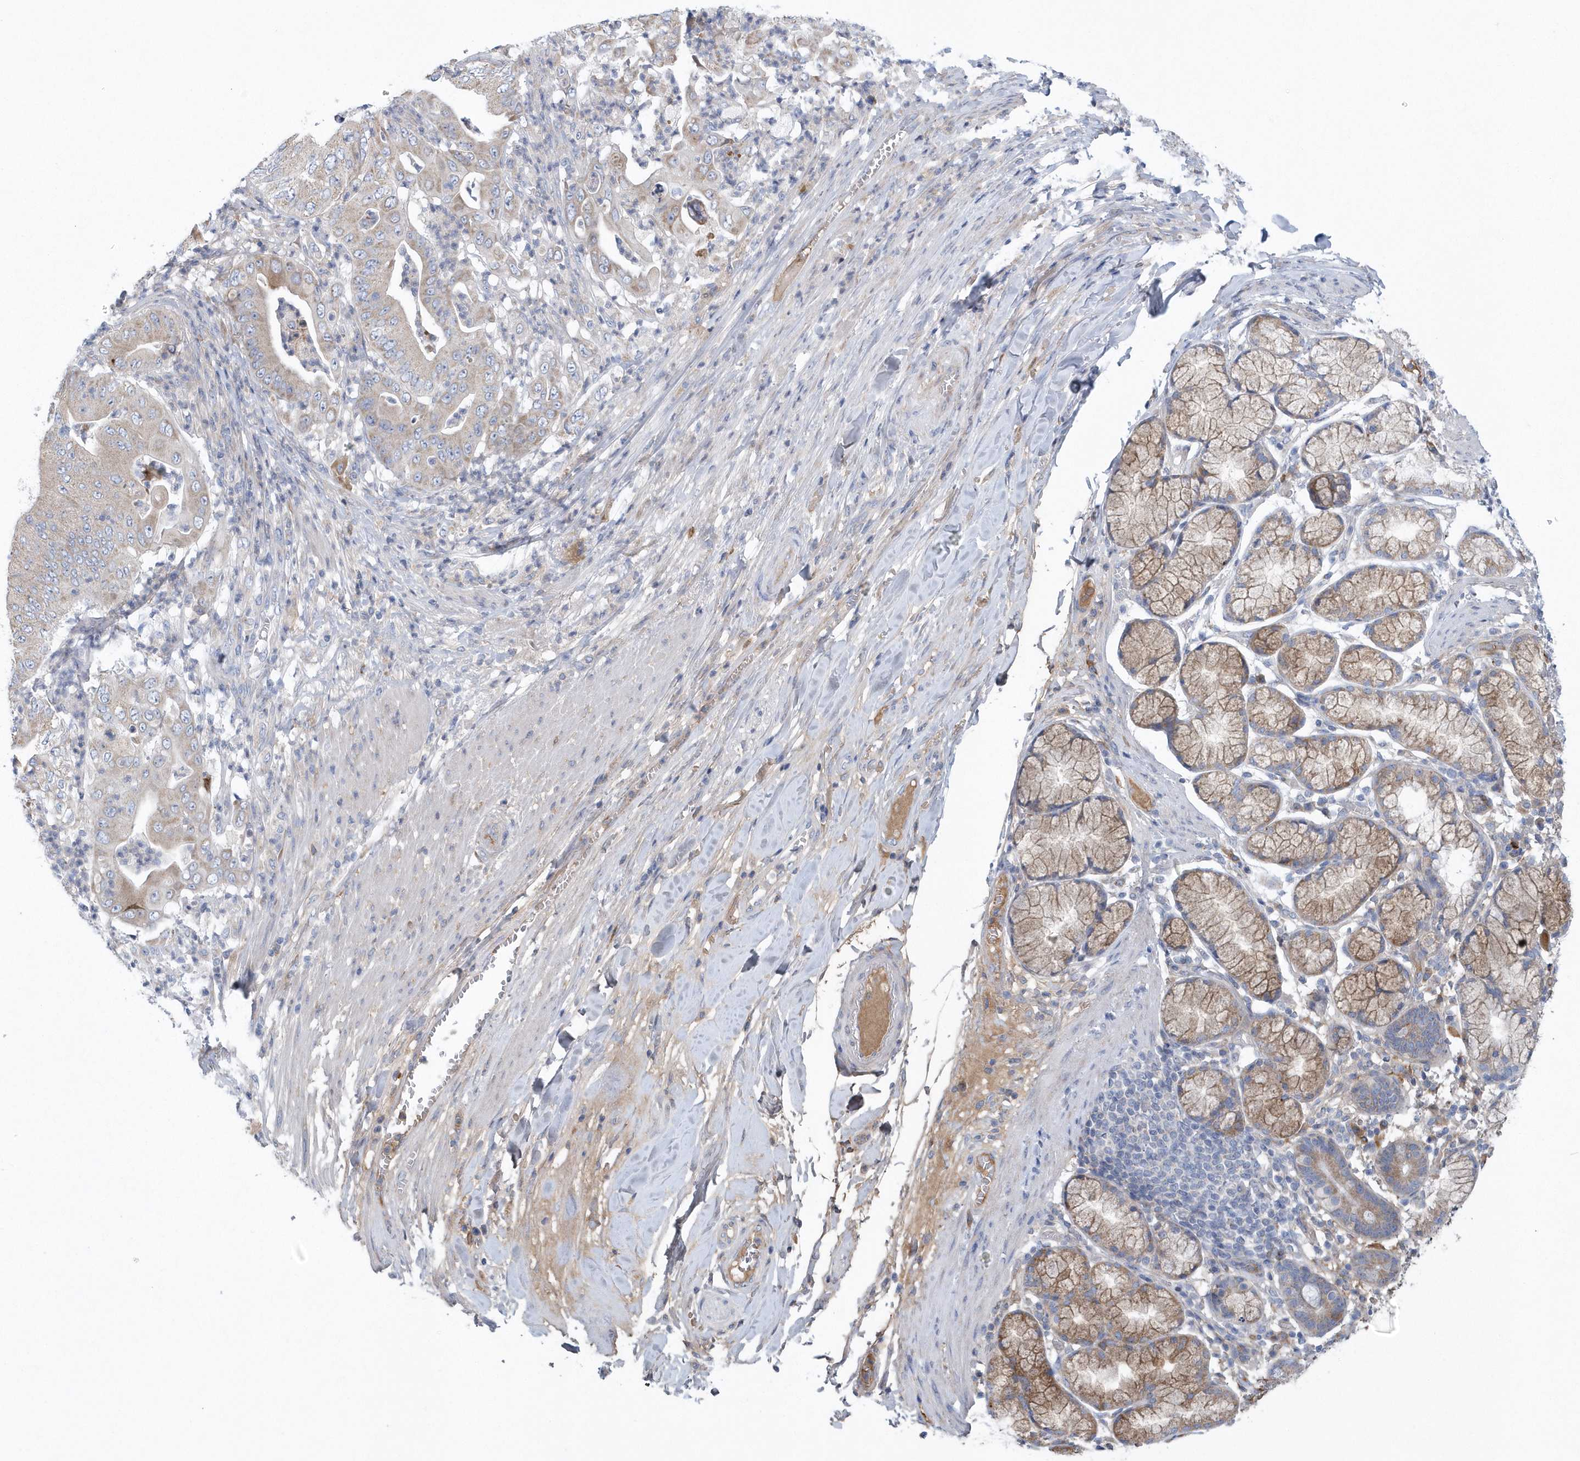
{"staining": {"intensity": "weak", "quantity": "25%-75%", "location": "cytoplasmic/membranous"}, "tissue": "pancreatic cancer", "cell_type": "Tumor cells", "image_type": "cancer", "snomed": [{"axis": "morphology", "description": "Adenocarcinoma, NOS"}, {"axis": "topography", "description": "Pancreas"}], "caption": "A brown stain highlights weak cytoplasmic/membranous staining of a protein in human pancreatic cancer (adenocarcinoma) tumor cells.", "gene": "SPATA18", "patient": {"sex": "female", "age": 77}}